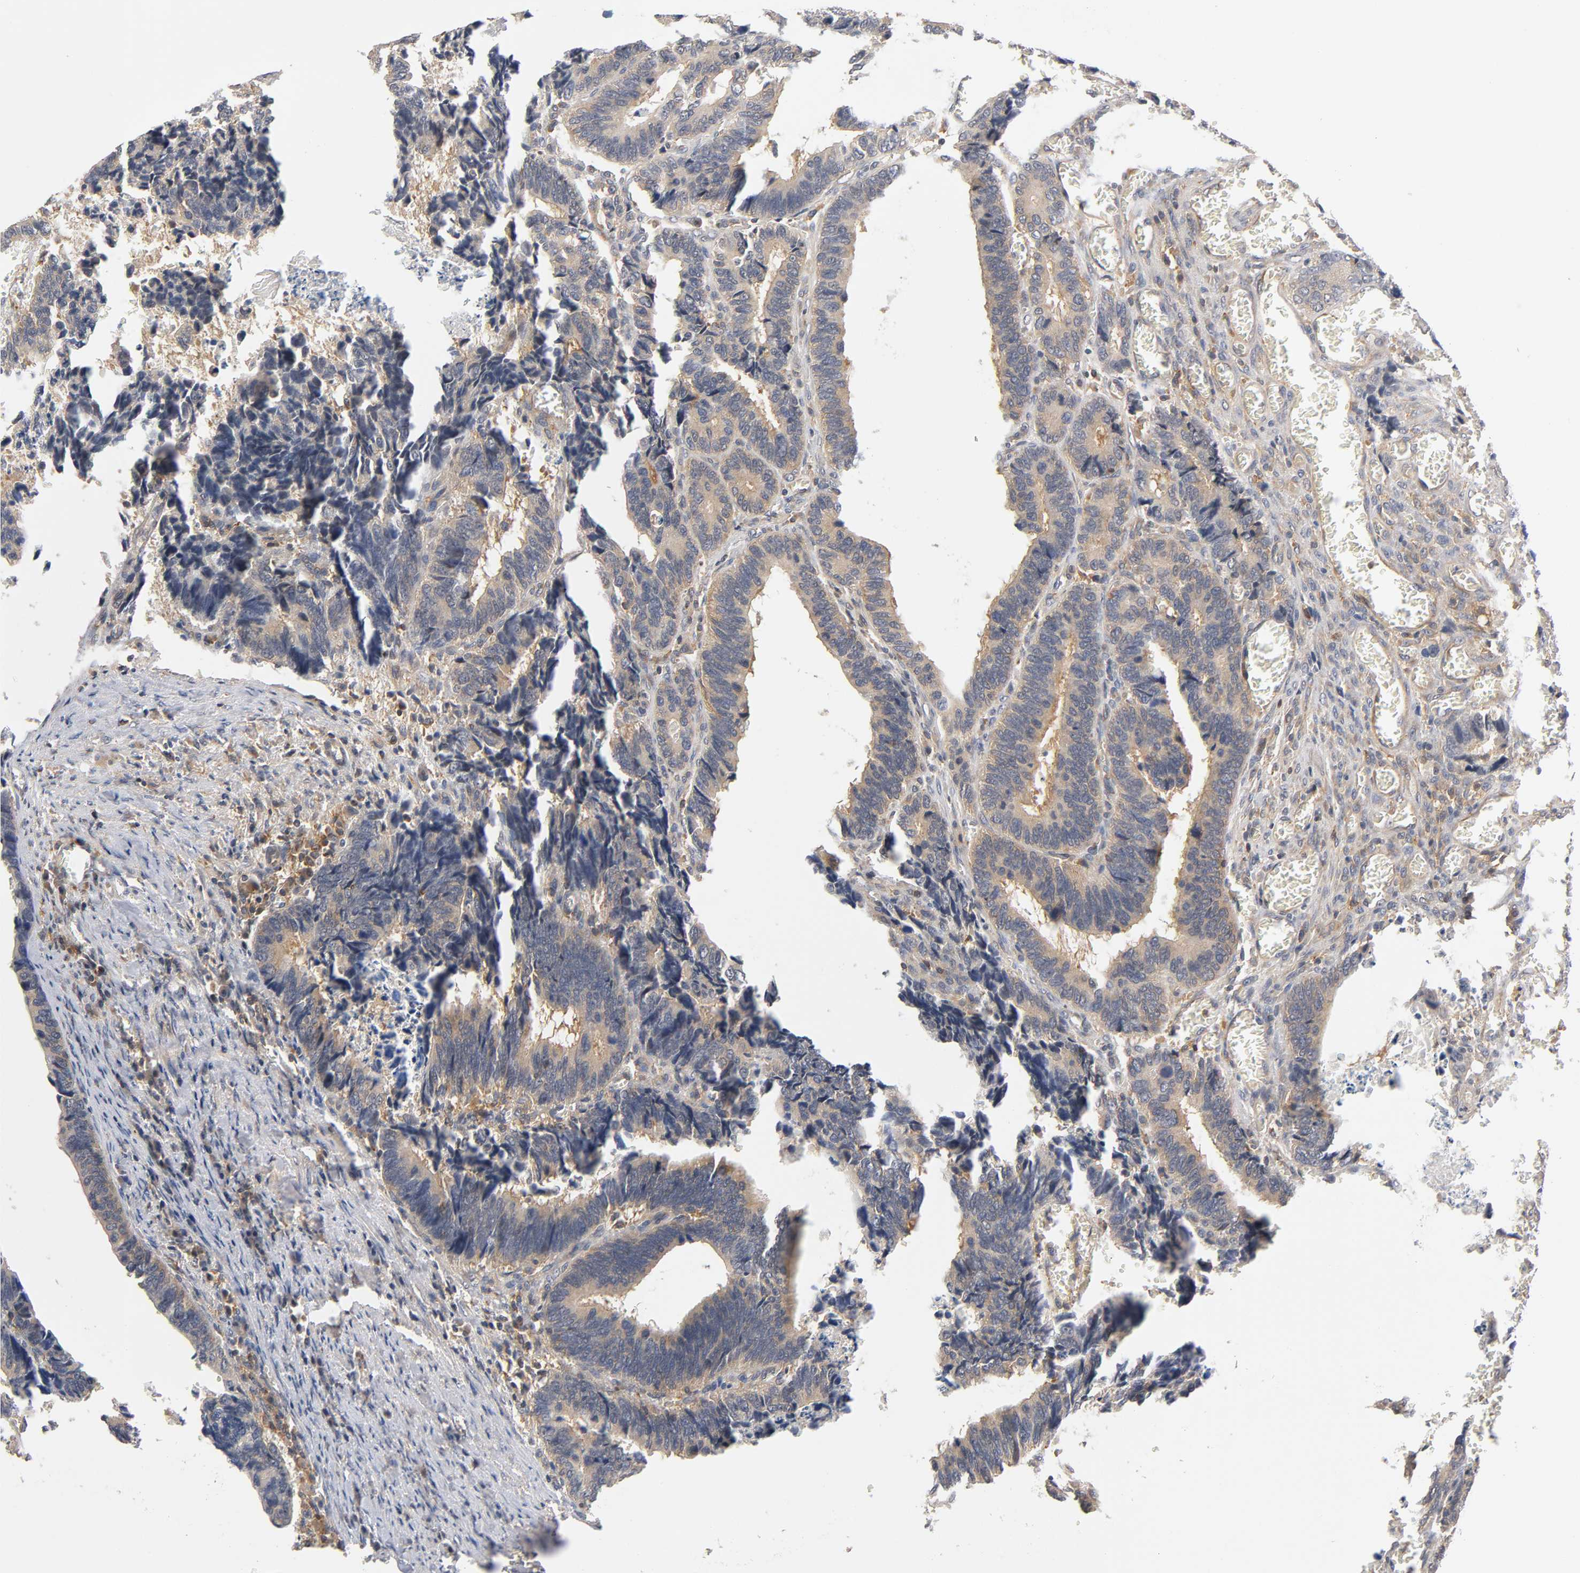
{"staining": {"intensity": "moderate", "quantity": ">75%", "location": "cytoplasmic/membranous"}, "tissue": "colorectal cancer", "cell_type": "Tumor cells", "image_type": "cancer", "snomed": [{"axis": "morphology", "description": "Adenocarcinoma, NOS"}, {"axis": "topography", "description": "Colon"}], "caption": "Colorectal cancer (adenocarcinoma) stained for a protein exhibits moderate cytoplasmic/membranous positivity in tumor cells.", "gene": "ACTR2", "patient": {"sex": "male", "age": 72}}